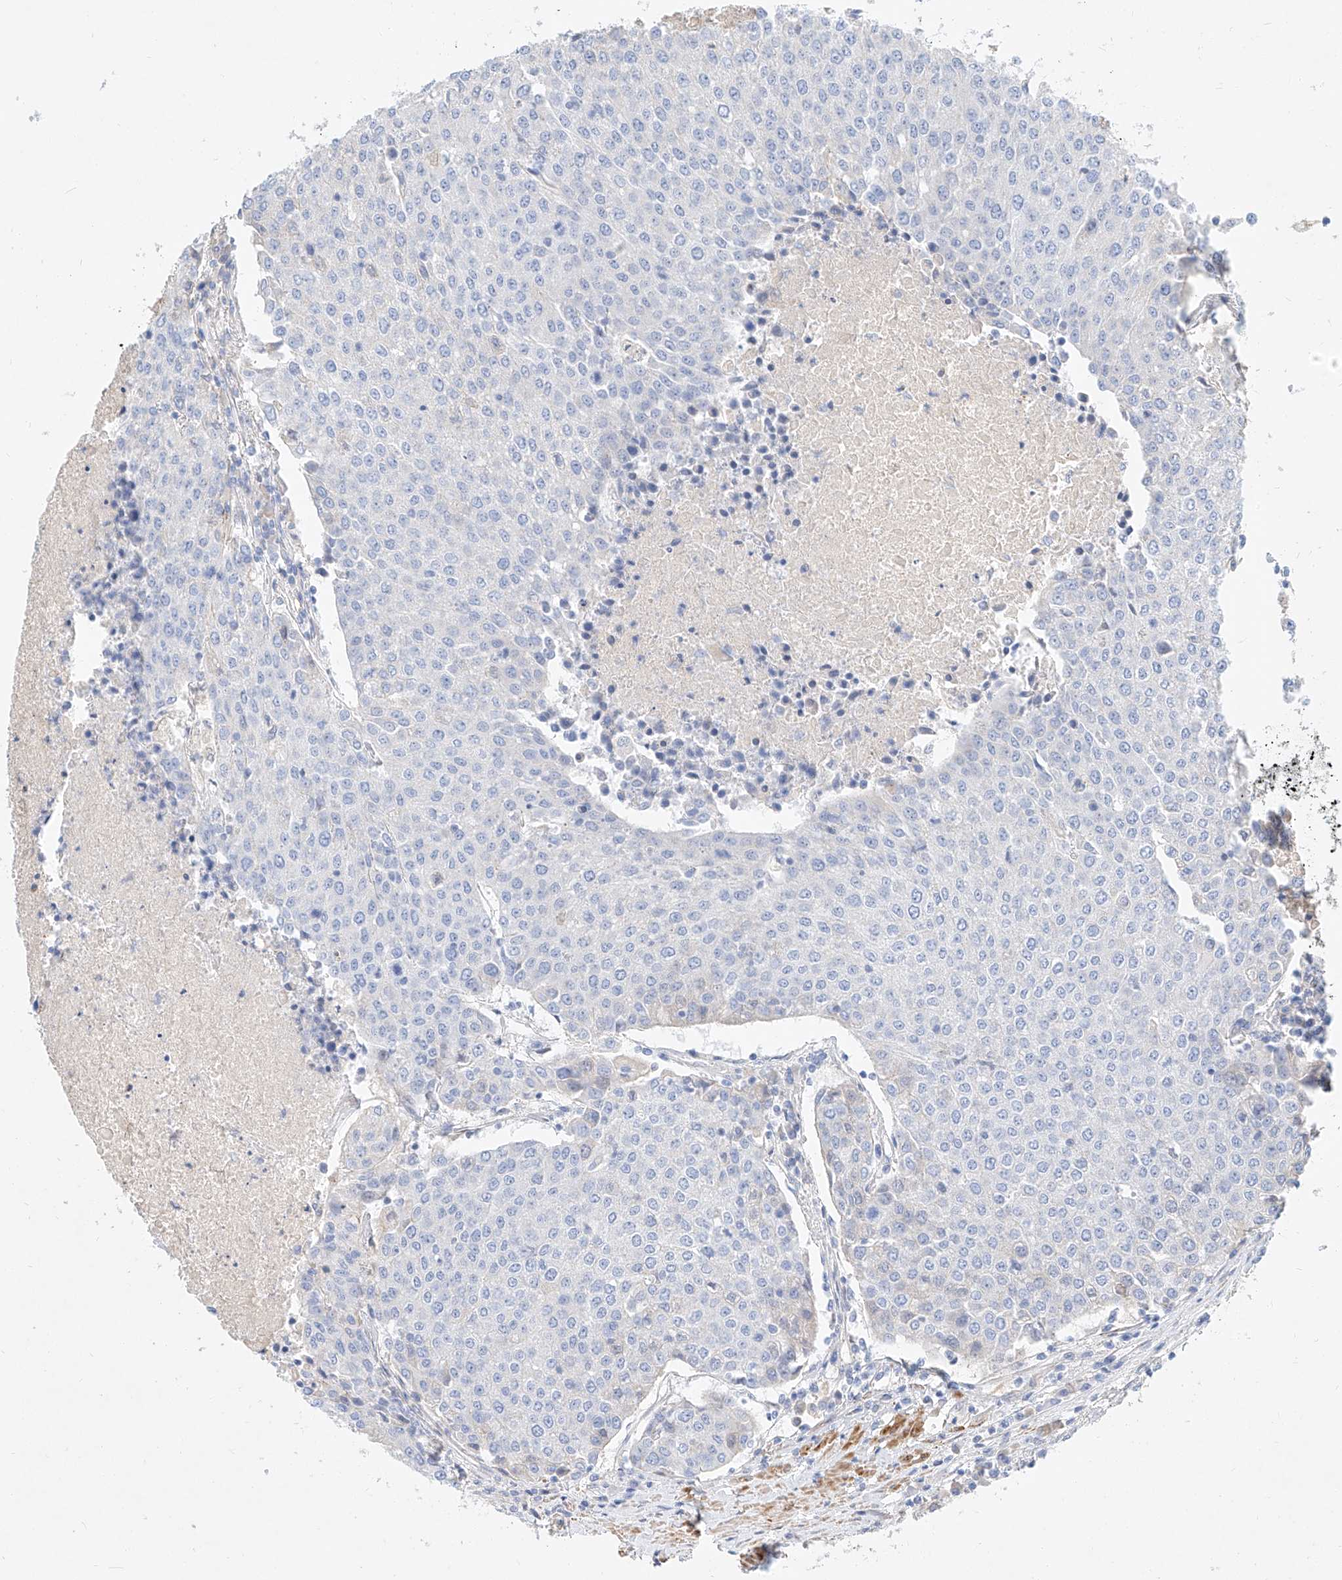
{"staining": {"intensity": "negative", "quantity": "none", "location": "none"}, "tissue": "urothelial cancer", "cell_type": "Tumor cells", "image_type": "cancer", "snomed": [{"axis": "morphology", "description": "Urothelial carcinoma, High grade"}, {"axis": "topography", "description": "Urinary bladder"}], "caption": "This micrograph is of high-grade urothelial carcinoma stained with IHC to label a protein in brown with the nuclei are counter-stained blue. There is no positivity in tumor cells.", "gene": "KCNH5", "patient": {"sex": "female", "age": 85}}